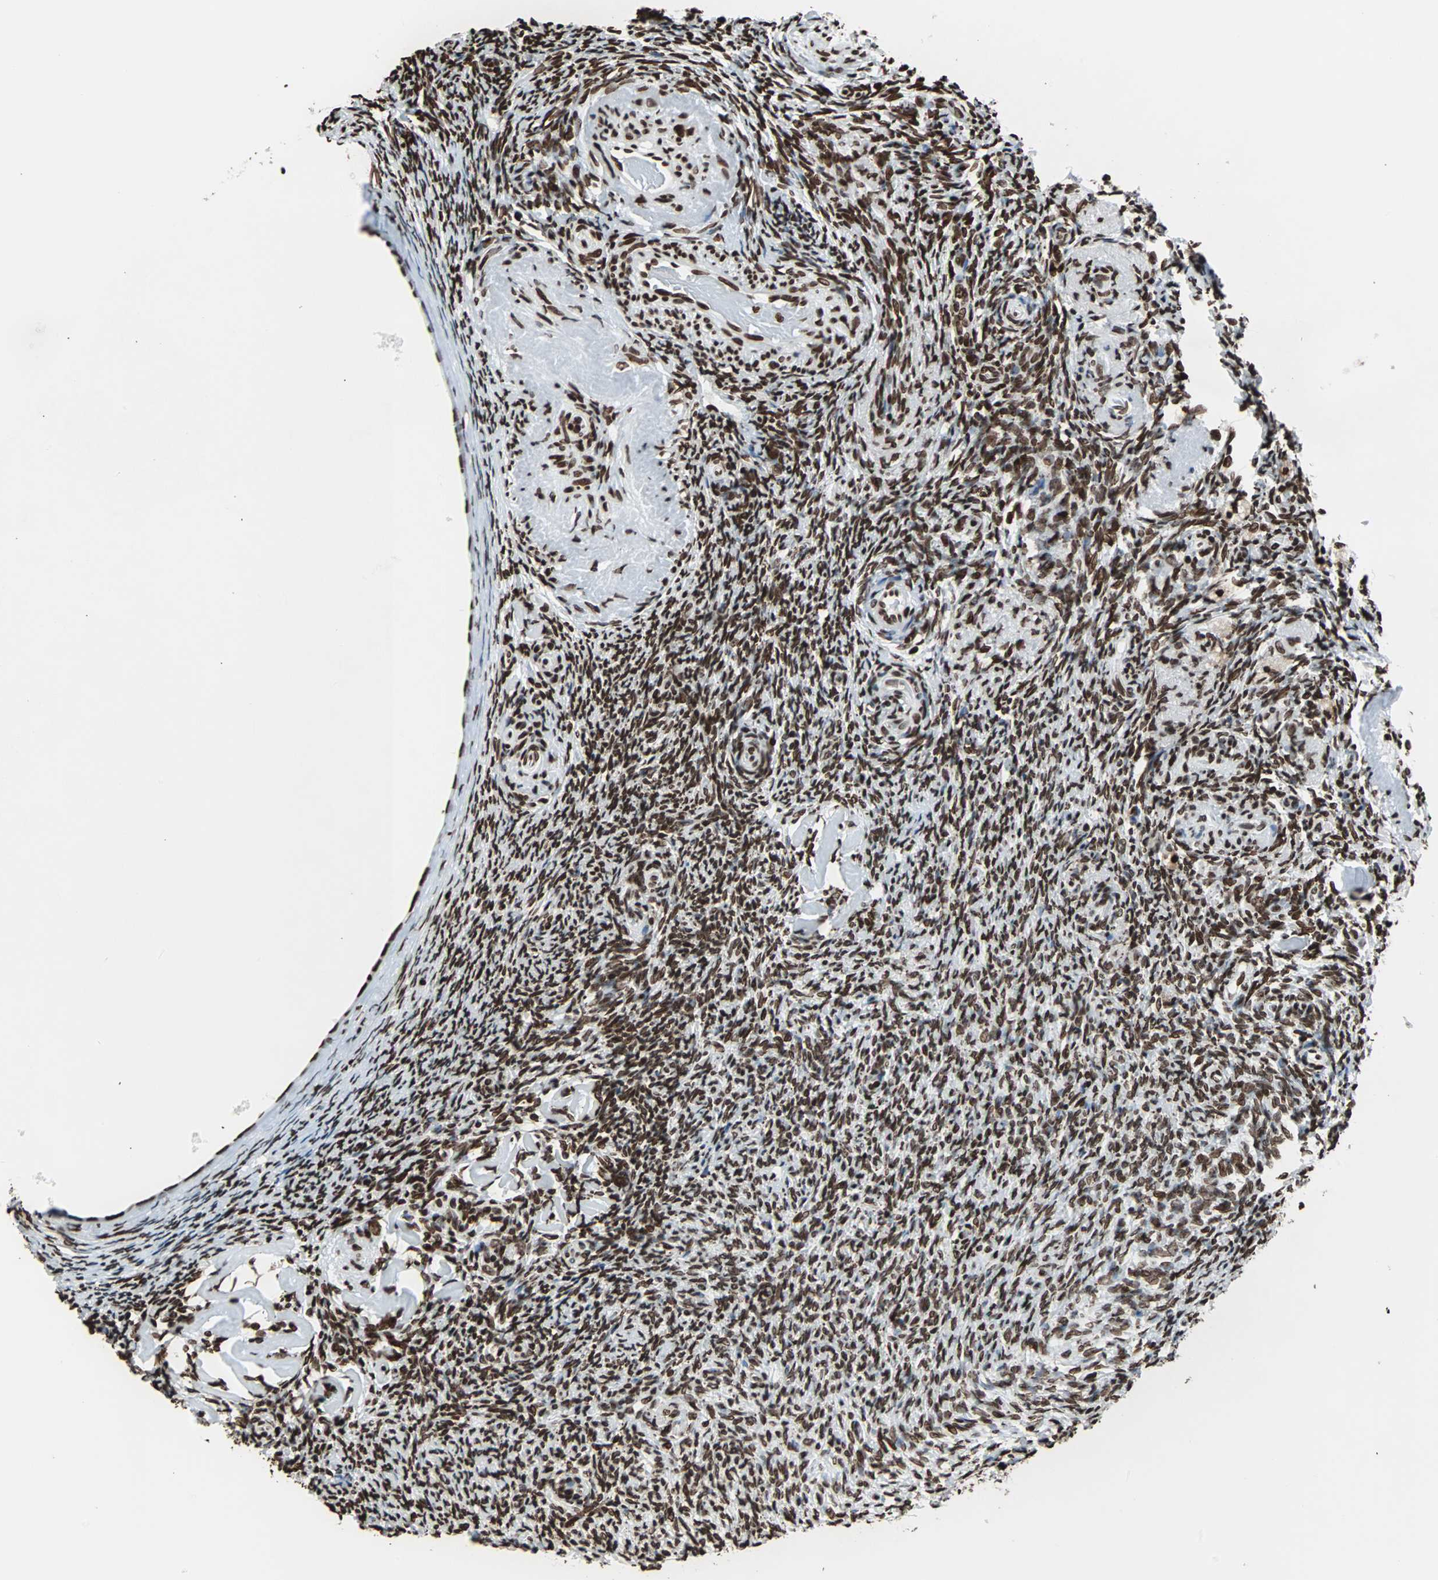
{"staining": {"intensity": "strong", "quantity": ">75%", "location": "nuclear"}, "tissue": "ovary", "cell_type": "Ovarian stroma cells", "image_type": "normal", "snomed": [{"axis": "morphology", "description": "Normal tissue, NOS"}, {"axis": "topography", "description": "Ovary"}], "caption": "Immunohistochemistry (IHC) photomicrograph of normal ovary stained for a protein (brown), which reveals high levels of strong nuclear expression in about >75% of ovarian stroma cells.", "gene": "H2BC18", "patient": {"sex": "female", "age": 60}}